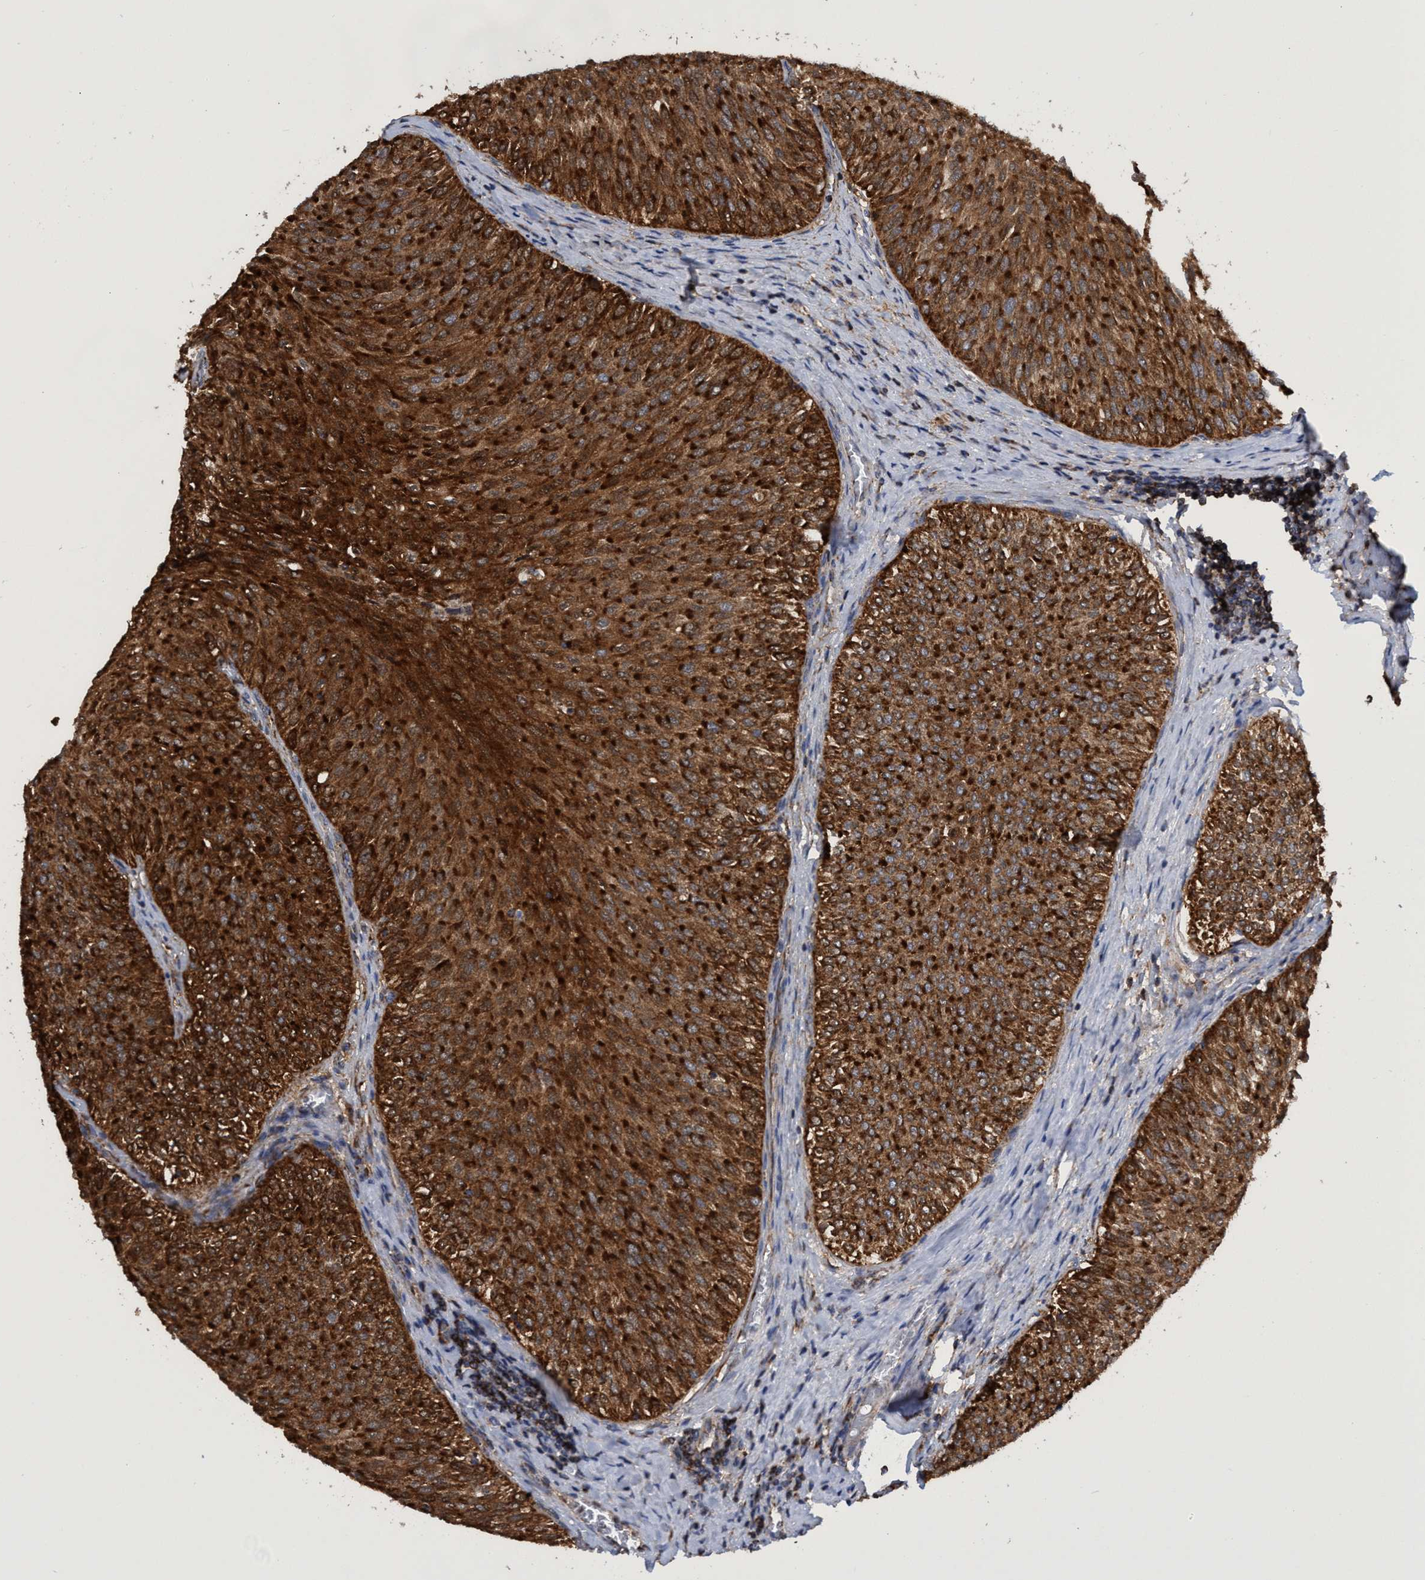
{"staining": {"intensity": "strong", "quantity": ">75%", "location": "cytoplasmic/membranous"}, "tissue": "urothelial cancer", "cell_type": "Tumor cells", "image_type": "cancer", "snomed": [{"axis": "morphology", "description": "Urothelial carcinoma, Low grade"}, {"axis": "topography", "description": "Urinary bladder"}], "caption": "Protein staining of urothelial carcinoma (low-grade) tissue exhibits strong cytoplasmic/membranous staining in approximately >75% of tumor cells.", "gene": "CRYZ", "patient": {"sex": "male", "age": 78}}